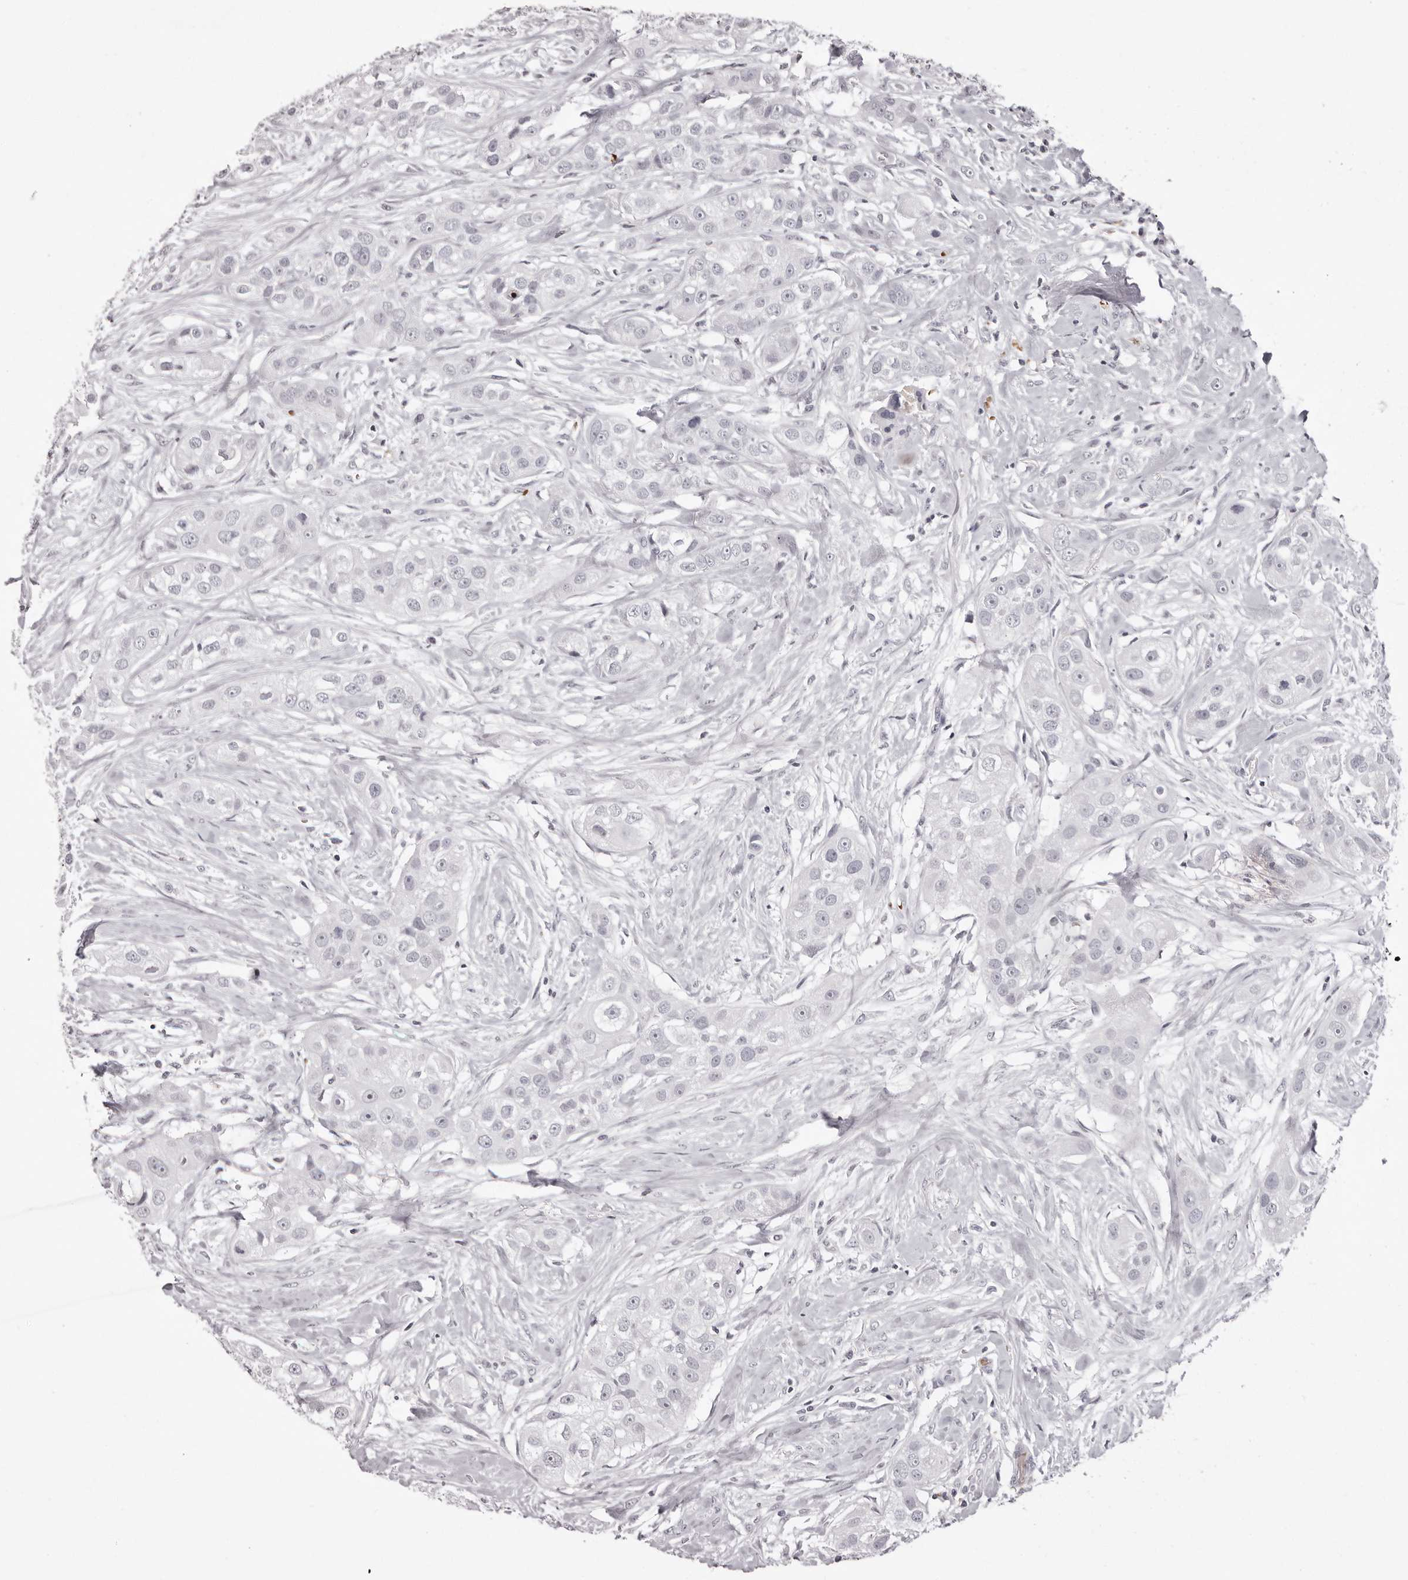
{"staining": {"intensity": "negative", "quantity": "none", "location": "none"}, "tissue": "head and neck cancer", "cell_type": "Tumor cells", "image_type": "cancer", "snomed": [{"axis": "morphology", "description": "Normal tissue, NOS"}, {"axis": "morphology", "description": "Squamous cell carcinoma, NOS"}, {"axis": "topography", "description": "Skeletal muscle"}, {"axis": "topography", "description": "Head-Neck"}], "caption": "IHC of human squamous cell carcinoma (head and neck) displays no staining in tumor cells.", "gene": "C8orf74", "patient": {"sex": "male", "age": 51}}